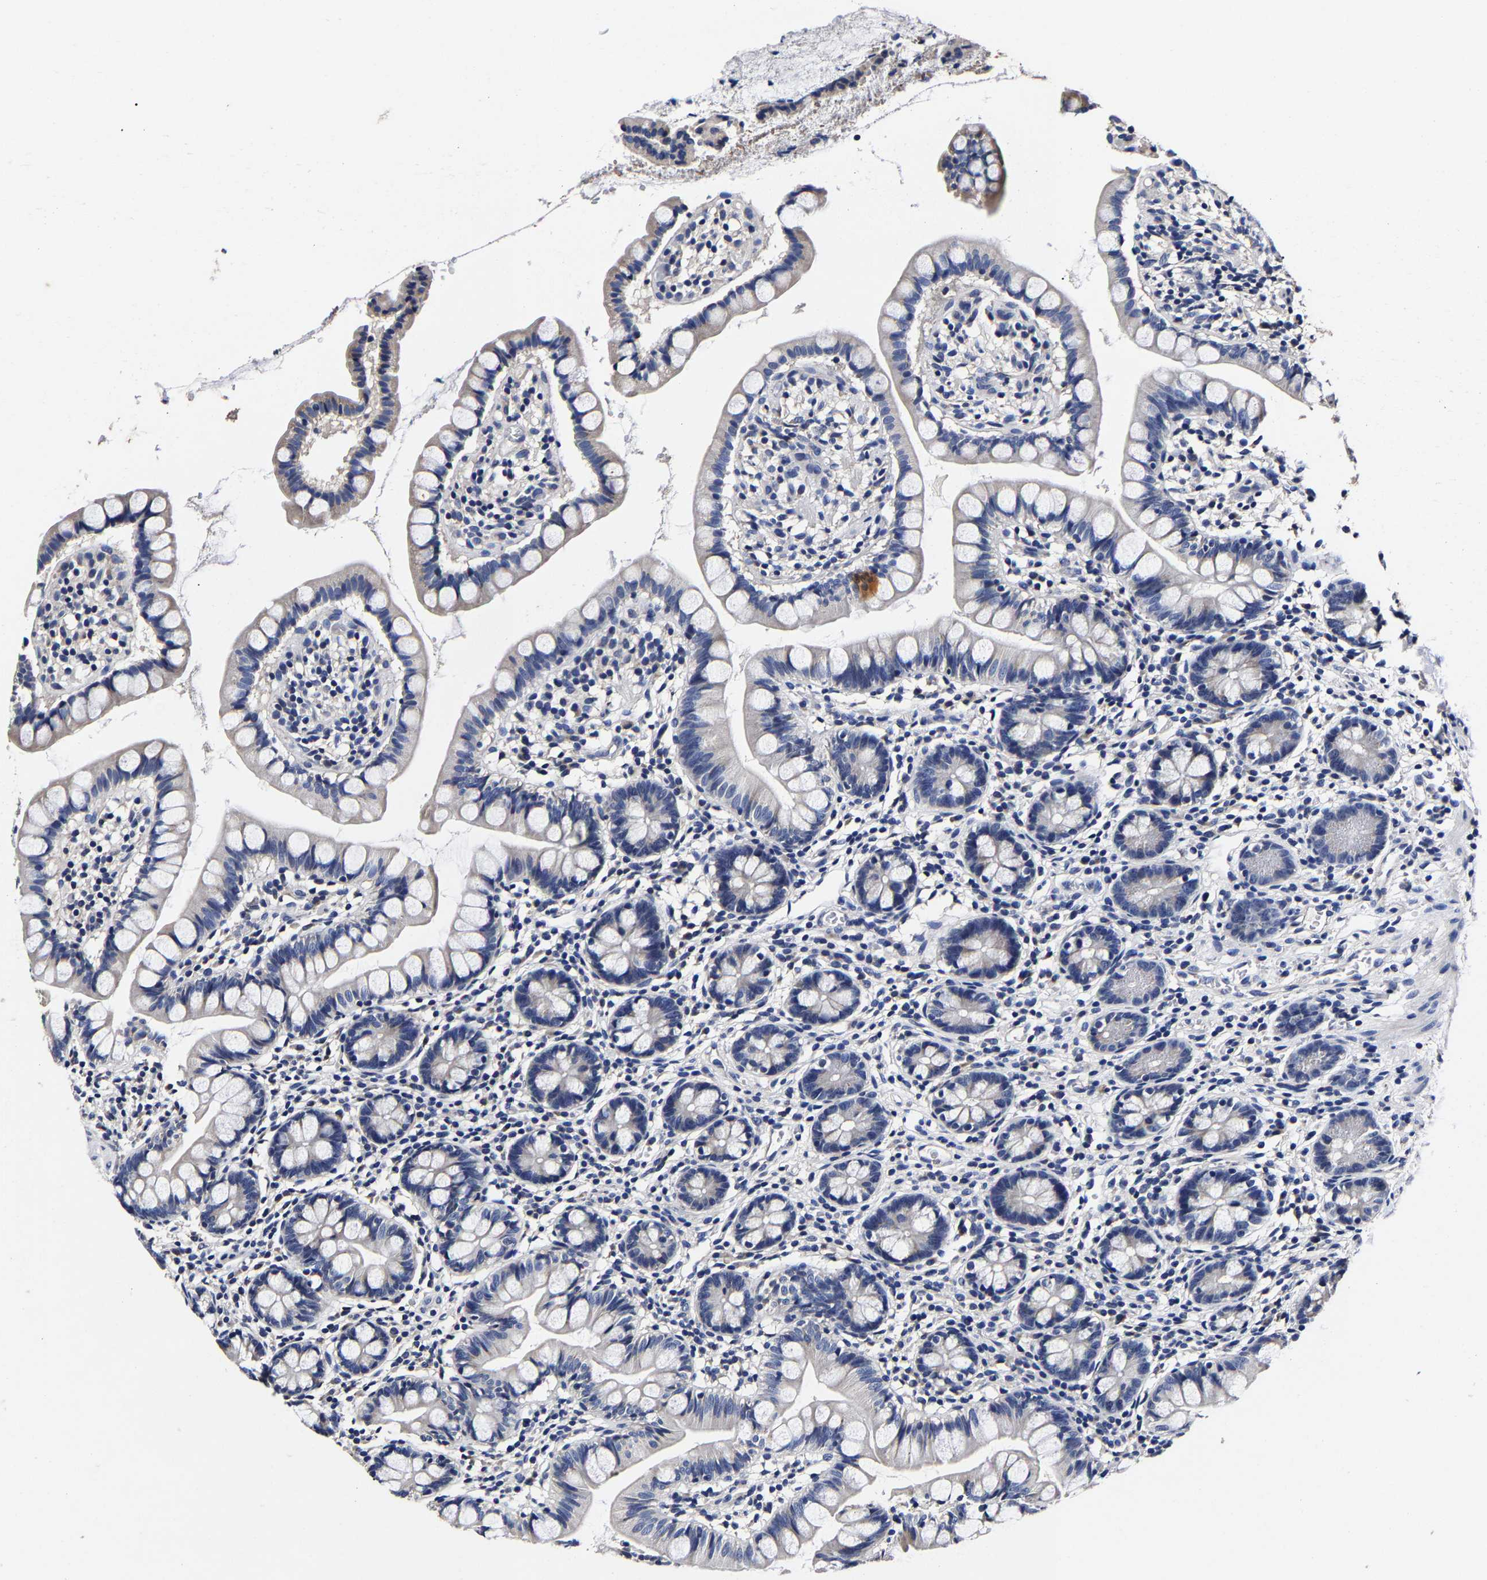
{"staining": {"intensity": "negative", "quantity": "none", "location": "none"}, "tissue": "small intestine", "cell_type": "Glandular cells", "image_type": "normal", "snomed": [{"axis": "morphology", "description": "Normal tissue, NOS"}, {"axis": "topography", "description": "Small intestine"}], "caption": "High magnification brightfield microscopy of benign small intestine stained with DAB (brown) and counterstained with hematoxylin (blue): glandular cells show no significant staining.", "gene": "AKAP4", "patient": {"sex": "female", "age": 84}}